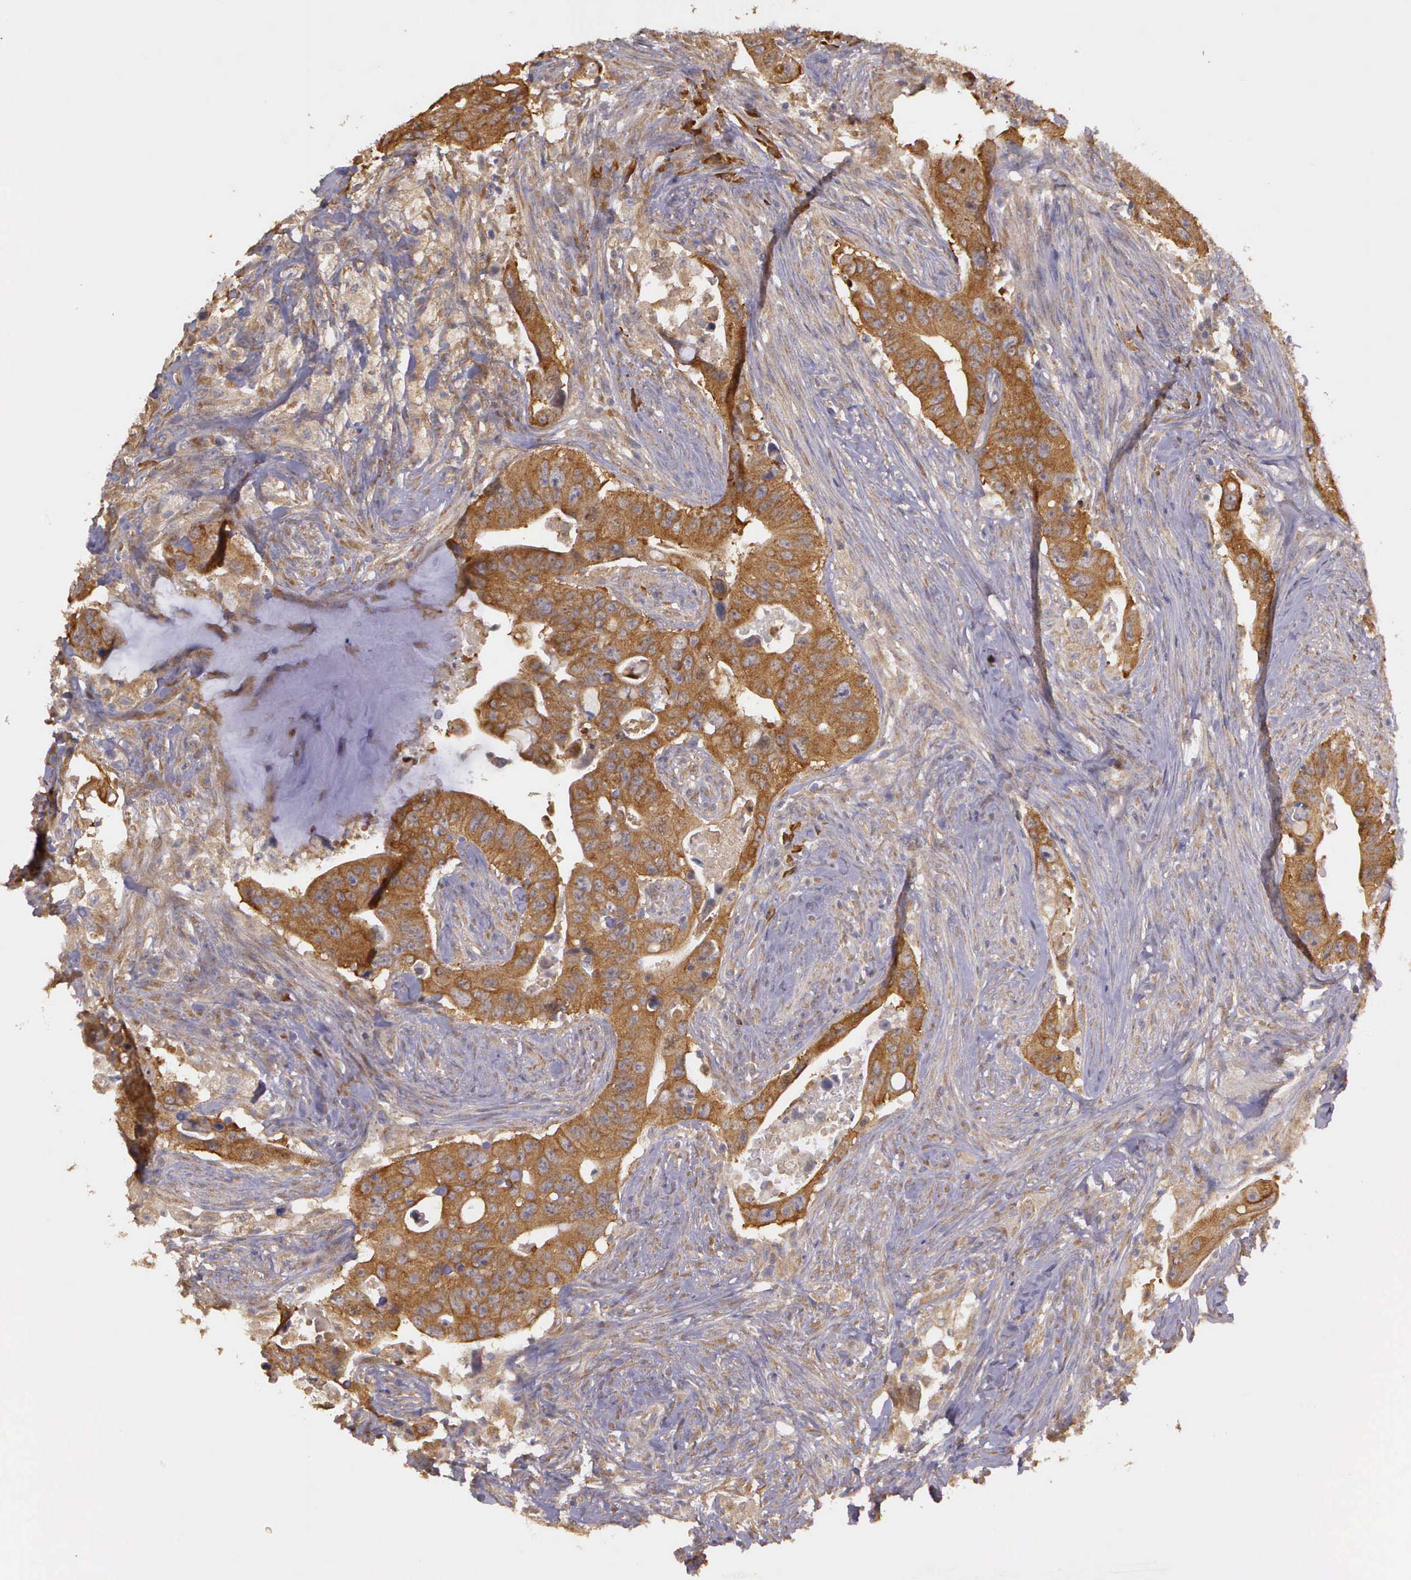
{"staining": {"intensity": "strong", "quantity": ">75%", "location": "cytoplasmic/membranous"}, "tissue": "colorectal cancer", "cell_type": "Tumor cells", "image_type": "cancer", "snomed": [{"axis": "morphology", "description": "Adenocarcinoma, NOS"}, {"axis": "topography", "description": "Rectum"}], "caption": "This image exhibits colorectal cancer (adenocarcinoma) stained with immunohistochemistry (IHC) to label a protein in brown. The cytoplasmic/membranous of tumor cells show strong positivity for the protein. Nuclei are counter-stained blue.", "gene": "EIF5", "patient": {"sex": "female", "age": 71}}